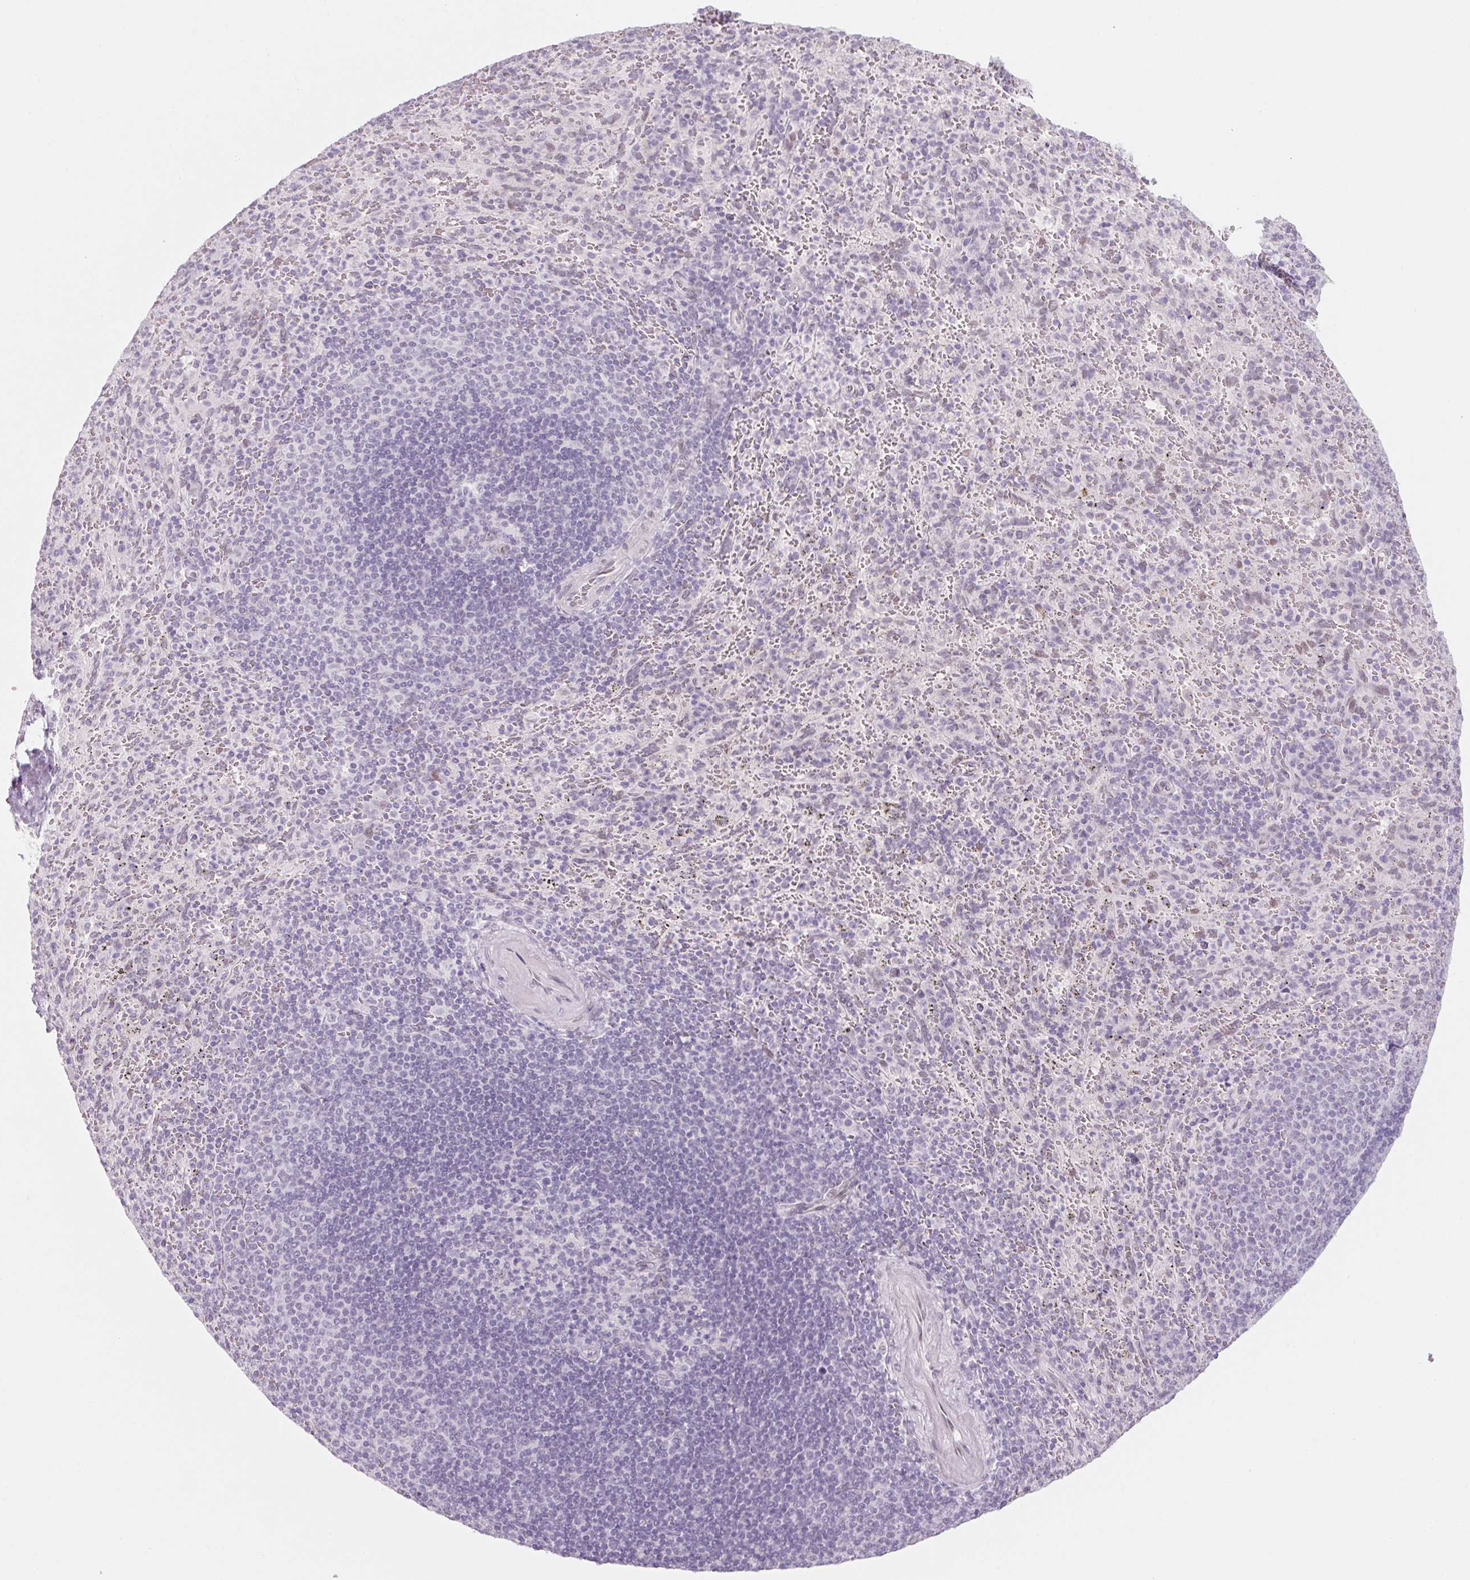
{"staining": {"intensity": "negative", "quantity": "none", "location": "none"}, "tissue": "spleen", "cell_type": "Cells in red pulp", "image_type": "normal", "snomed": [{"axis": "morphology", "description": "Normal tissue, NOS"}, {"axis": "topography", "description": "Spleen"}], "caption": "IHC image of unremarkable spleen stained for a protein (brown), which demonstrates no staining in cells in red pulp. (DAB (3,3'-diaminobenzidine) immunohistochemistry with hematoxylin counter stain).", "gene": "KCNQ2", "patient": {"sex": "male", "age": 57}}